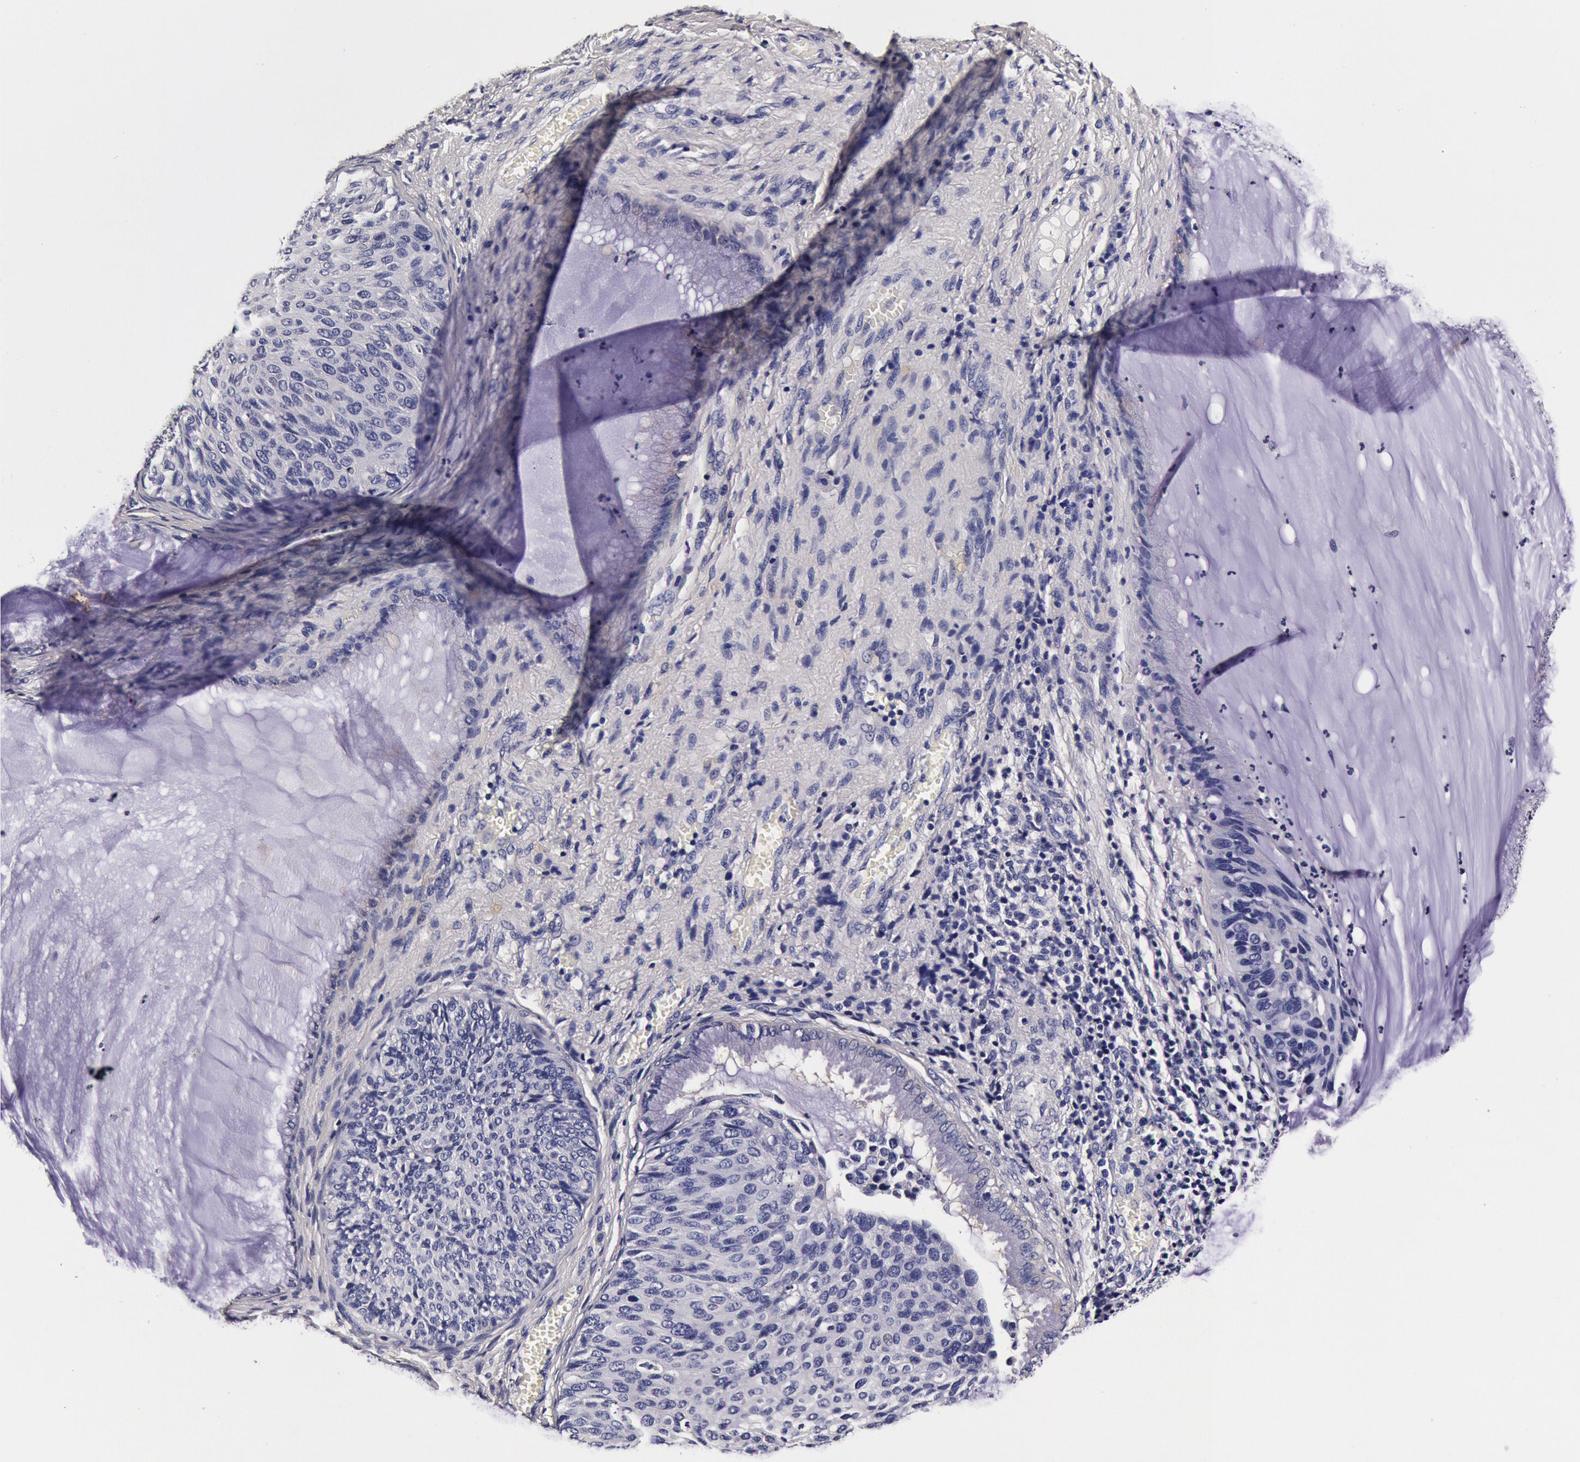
{"staining": {"intensity": "negative", "quantity": "none", "location": "none"}, "tissue": "cervical cancer", "cell_type": "Tumor cells", "image_type": "cancer", "snomed": [{"axis": "morphology", "description": "Squamous cell carcinoma, NOS"}, {"axis": "topography", "description": "Cervix"}], "caption": "Immunohistochemistry (IHC) micrograph of cervical cancer (squamous cell carcinoma) stained for a protein (brown), which exhibits no positivity in tumor cells.", "gene": "CCDC22", "patient": {"sex": "female", "age": 36}}